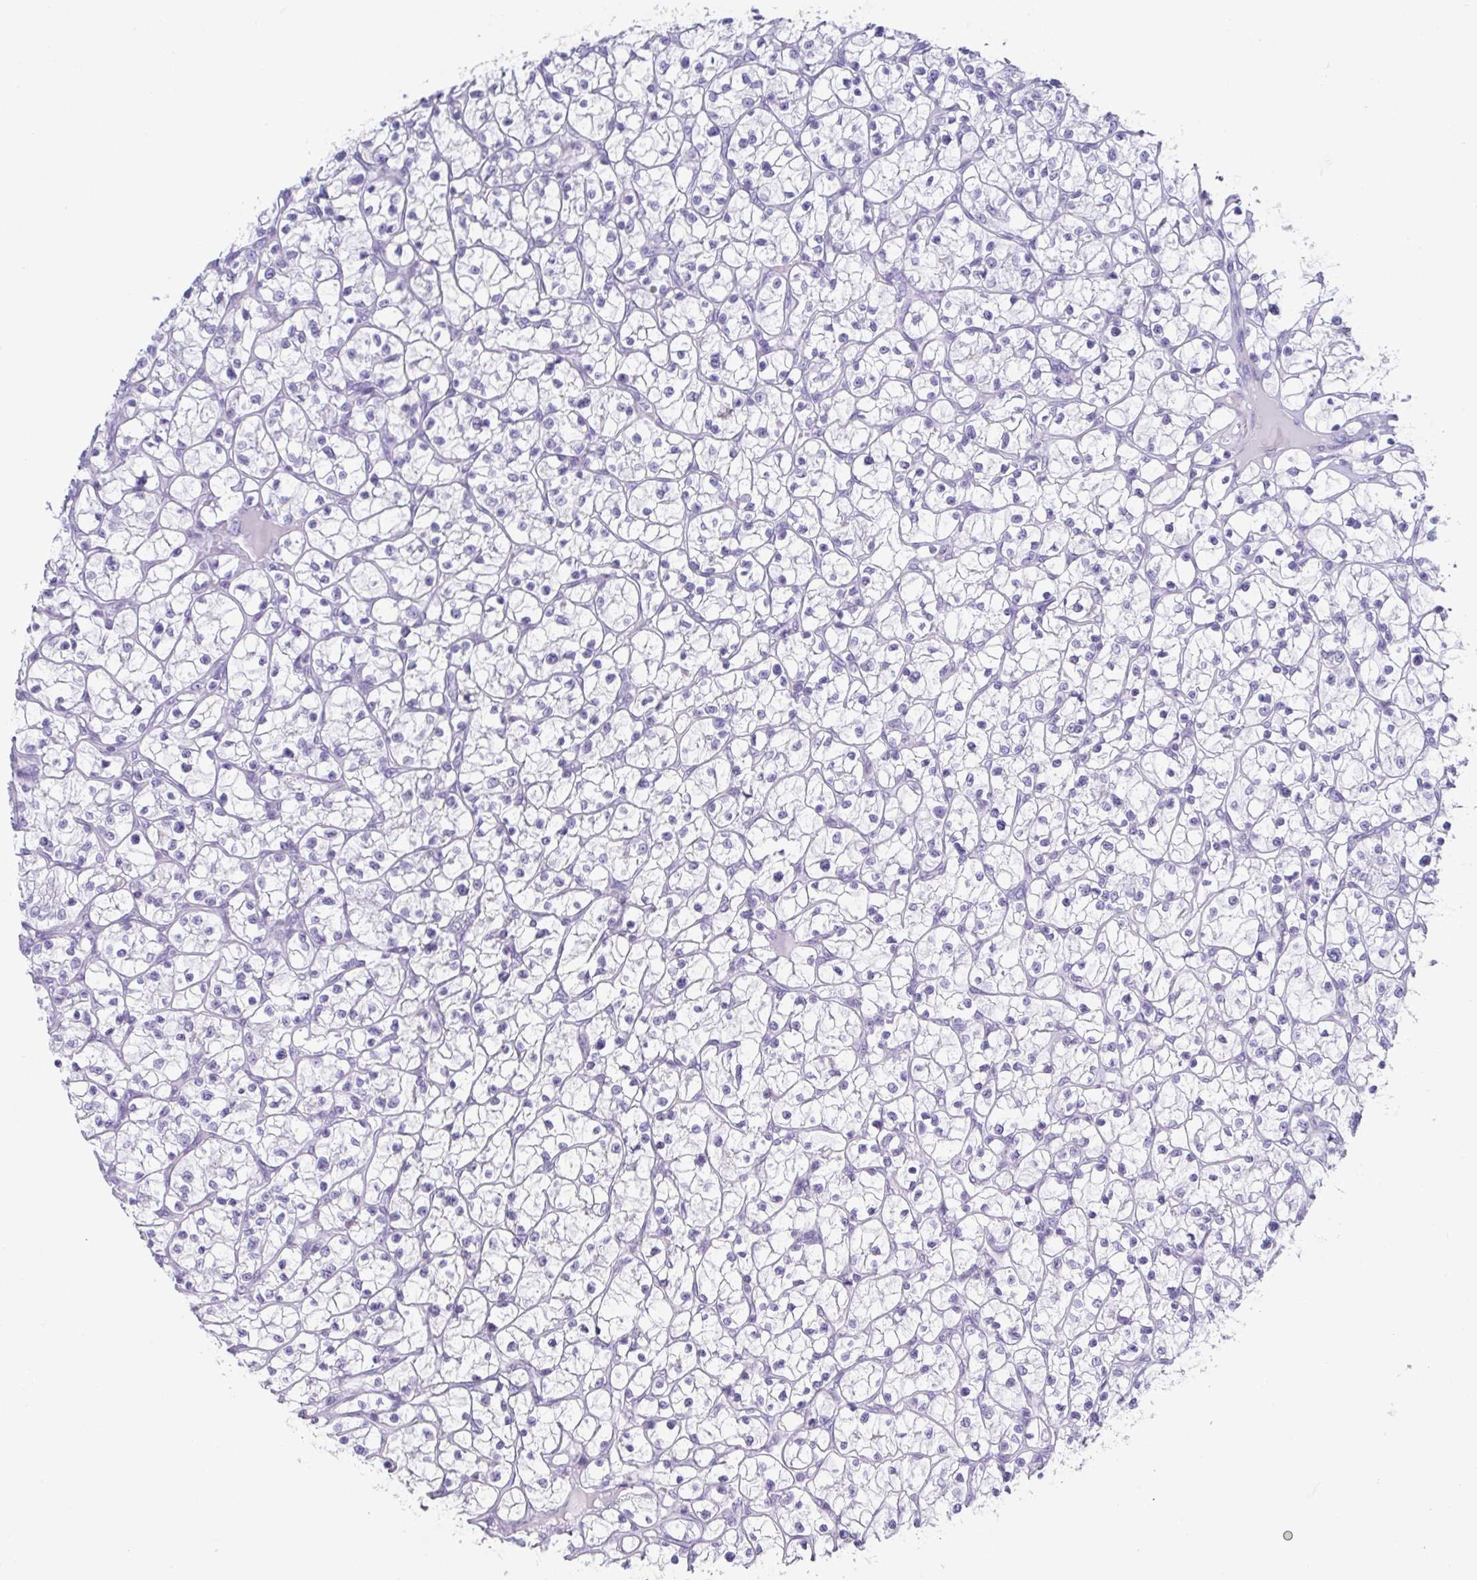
{"staining": {"intensity": "negative", "quantity": "none", "location": "none"}, "tissue": "renal cancer", "cell_type": "Tumor cells", "image_type": "cancer", "snomed": [{"axis": "morphology", "description": "Adenocarcinoma, NOS"}, {"axis": "topography", "description": "Kidney"}], "caption": "The immunohistochemistry (IHC) image has no significant positivity in tumor cells of renal cancer tissue. The staining is performed using DAB (3,3'-diaminobenzidine) brown chromogen with nuclei counter-stained in using hematoxylin.", "gene": "ZG16B", "patient": {"sex": "female", "age": 64}}